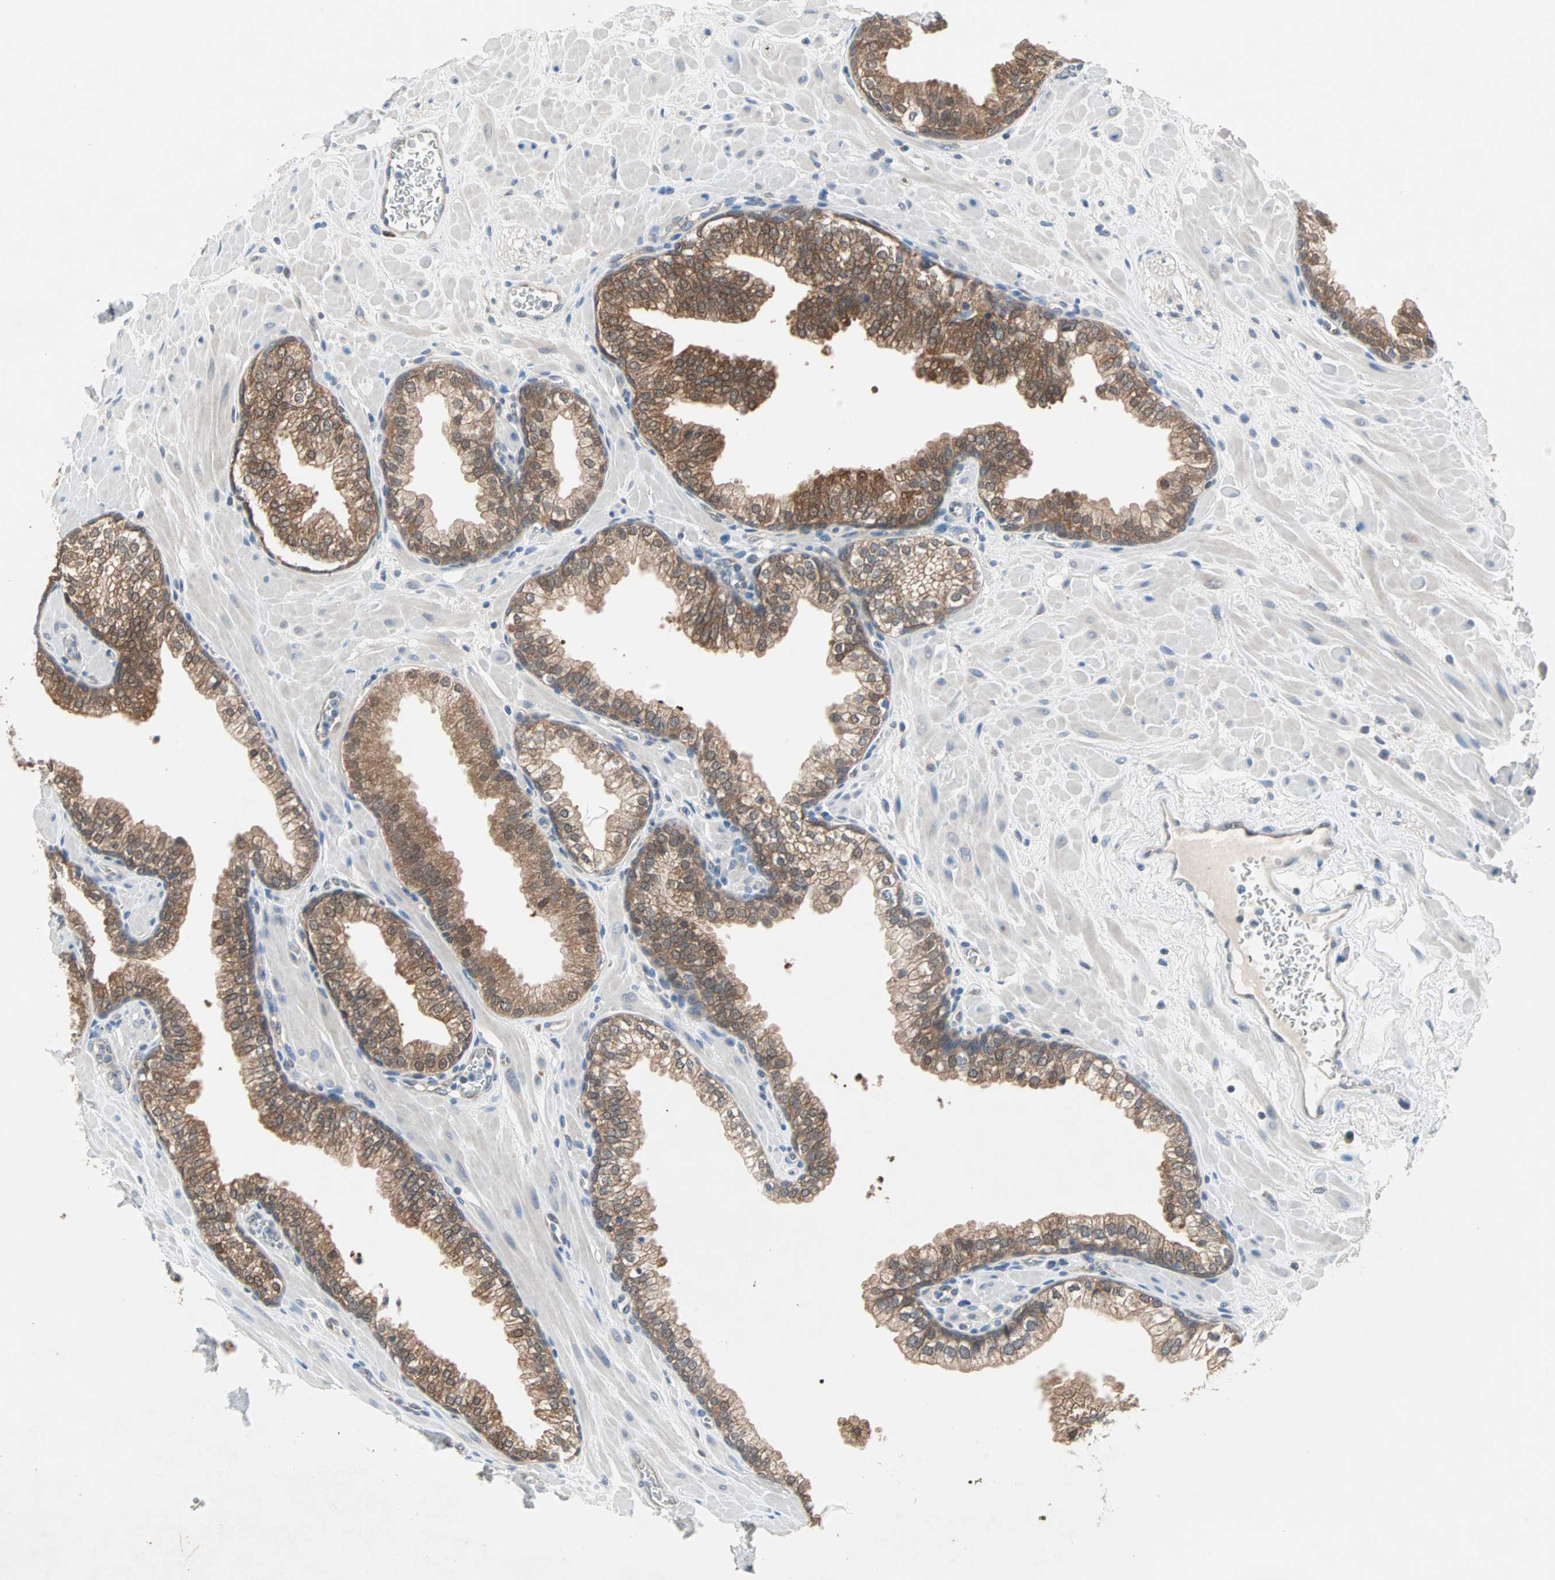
{"staining": {"intensity": "moderate", "quantity": ">75%", "location": "cytoplasmic/membranous"}, "tissue": "prostate", "cell_type": "Glandular cells", "image_type": "normal", "snomed": [{"axis": "morphology", "description": "Normal tissue, NOS"}, {"axis": "topography", "description": "Prostate"}], "caption": "Immunohistochemical staining of normal human prostate shows medium levels of moderate cytoplasmic/membranous positivity in about >75% of glandular cells.", "gene": "MPI", "patient": {"sex": "male", "age": 60}}